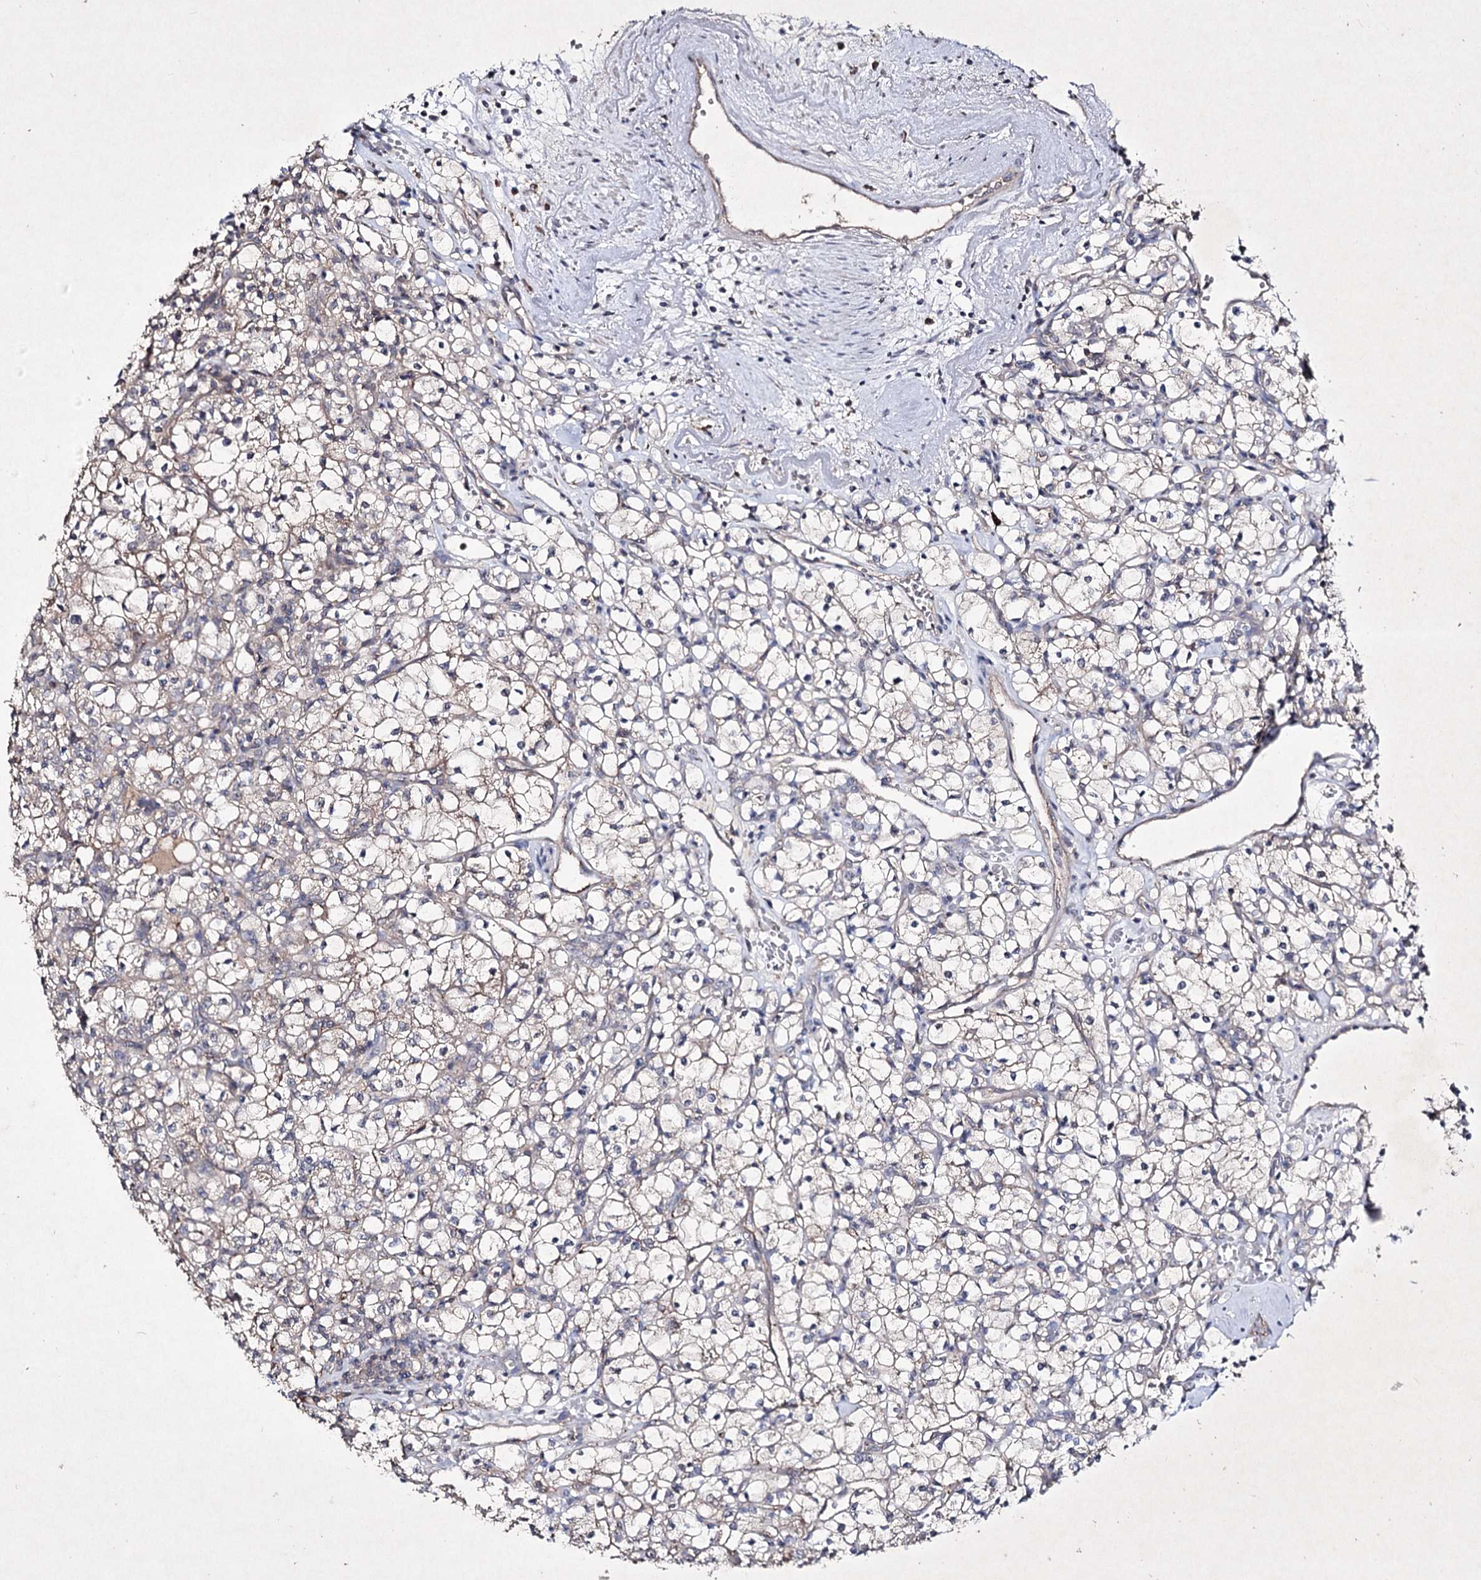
{"staining": {"intensity": "negative", "quantity": "none", "location": "none"}, "tissue": "renal cancer", "cell_type": "Tumor cells", "image_type": "cancer", "snomed": [{"axis": "morphology", "description": "Adenocarcinoma, NOS"}, {"axis": "topography", "description": "Kidney"}], "caption": "Immunohistochemistry (IHC) image of neoplastic tissue: renal adenocarcinoma stained with DAB (3,3'-diaminobenzidine) displays no significant protein expression in tumor cells.", "gene": "SEMA4G", "patient": {"sex": "female", "age": 59}}